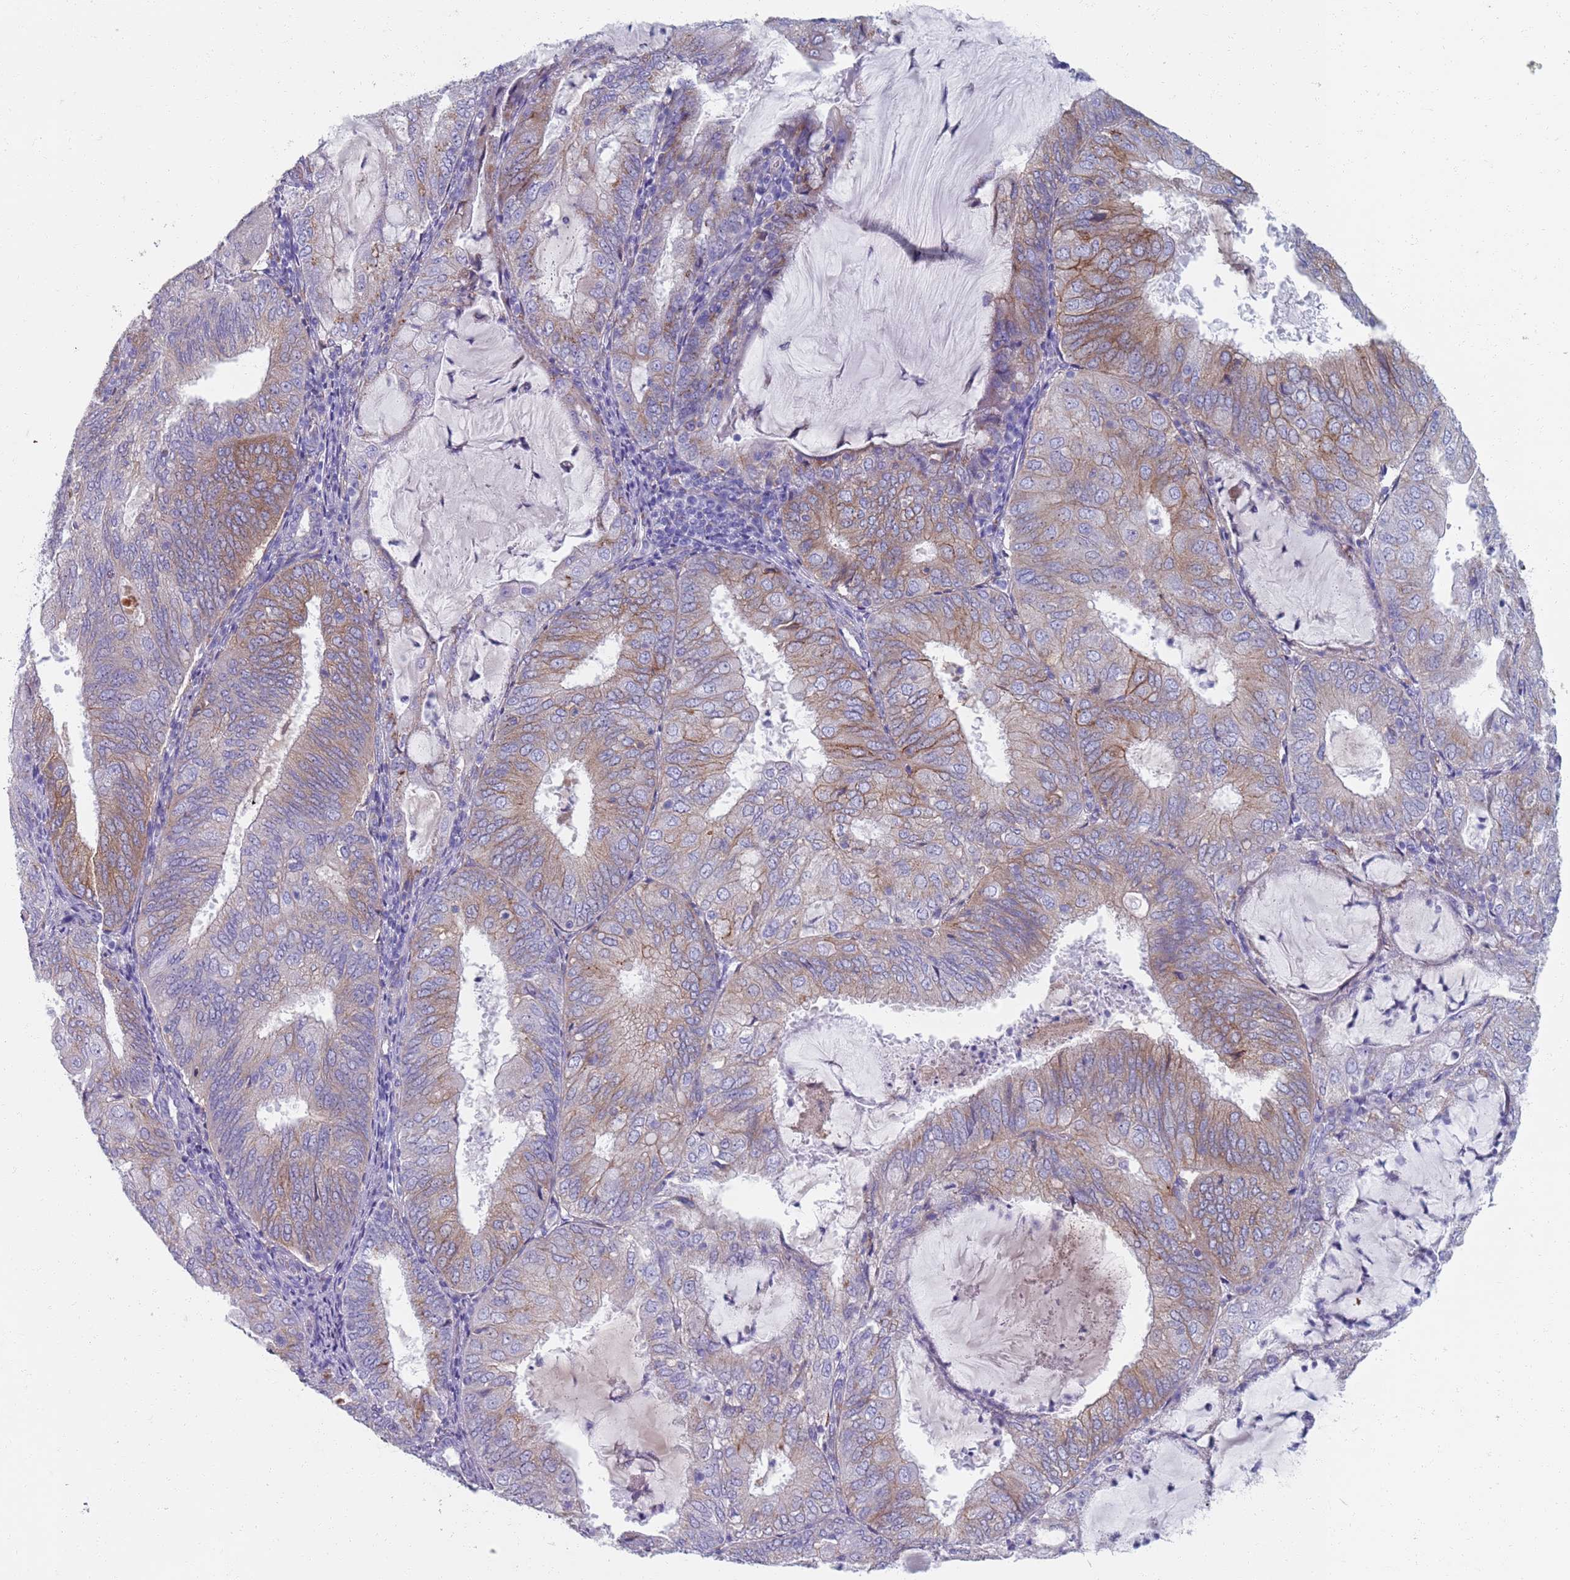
{"staining": {"intensity": "moderate", "quantity": "25%-75%", "location": "cytoplasmic/membranous"}, "tissue": "endometrial cancer", "cell_type": "Tumor cells", "image_type": "cancer", "snomed": [{"axis": "morphology", "description": "Adenocarcinoma, NOS"}, {"axis": "topography", "description": "Endometrium"}], "caption": "DAB immunohistochemical staining of adenocarcinoma (endometrial) displays moderate cytoplasmic/membranous protein staining in about 25%-75% of tumor cells. The staining was performed using DAB to visualize the protein expression in brown, while the nuclei were stained in blue with hematoxylin (Magnification: 20x).", "gene": "PLOD1", "patient": {"sex": "female", "age": 81}}